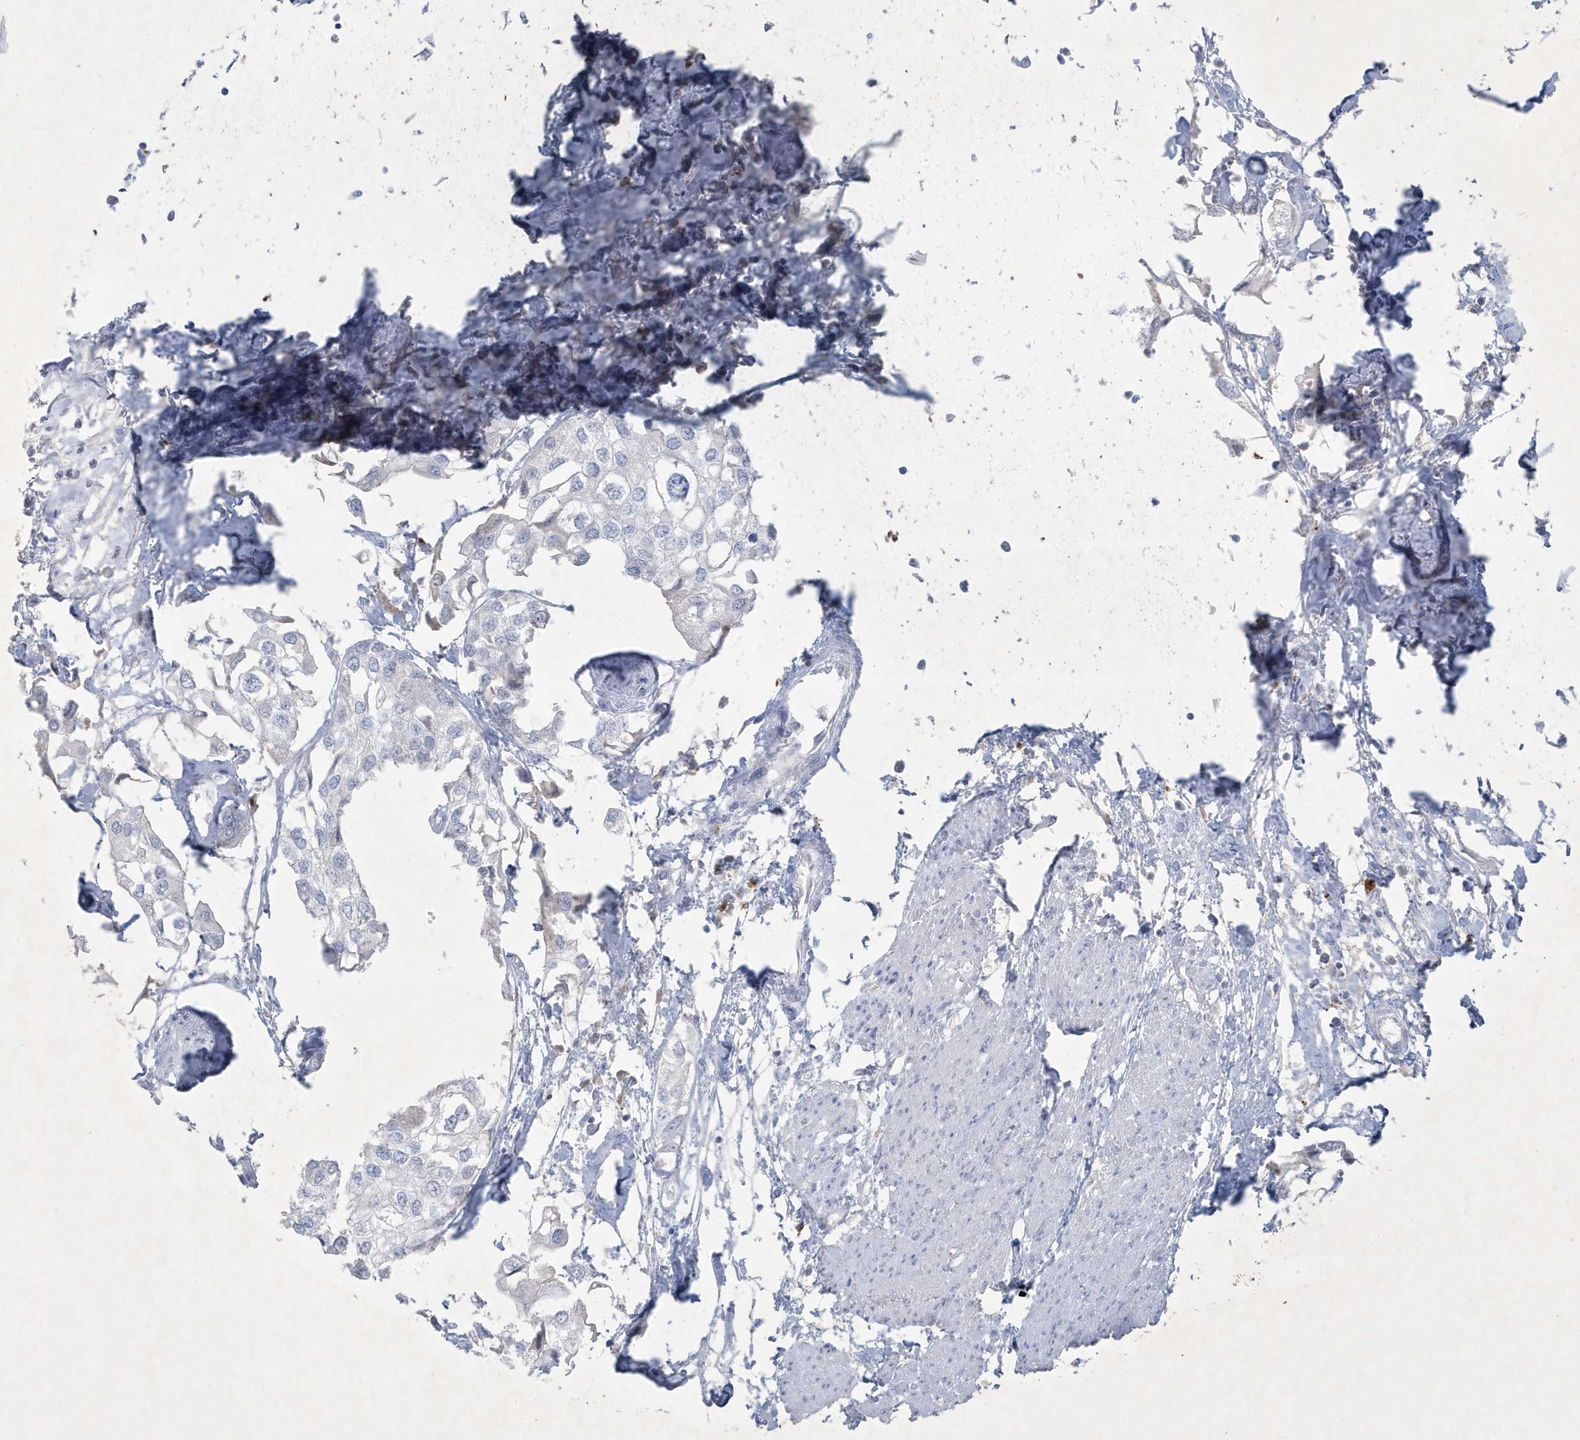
{"staining": {"intensity": "negative", "quantity": "none", "location": "none"}, "tissue": "urothelial cancer", "cell_type": "Tumor cells", "image_type": "cancer", "snomed": [{"axis": "morphology", "description": "Urothelial carcinoma, High grade"}, {"axis": "topography", "description": "Urinary bladder"}], "caption": "Immunohistochemical staining of human urothelial cancer reveals no significant positivity in tumor cells.", "gene": "CCDC24", "patient": {"sex": "male", "age": 64}}